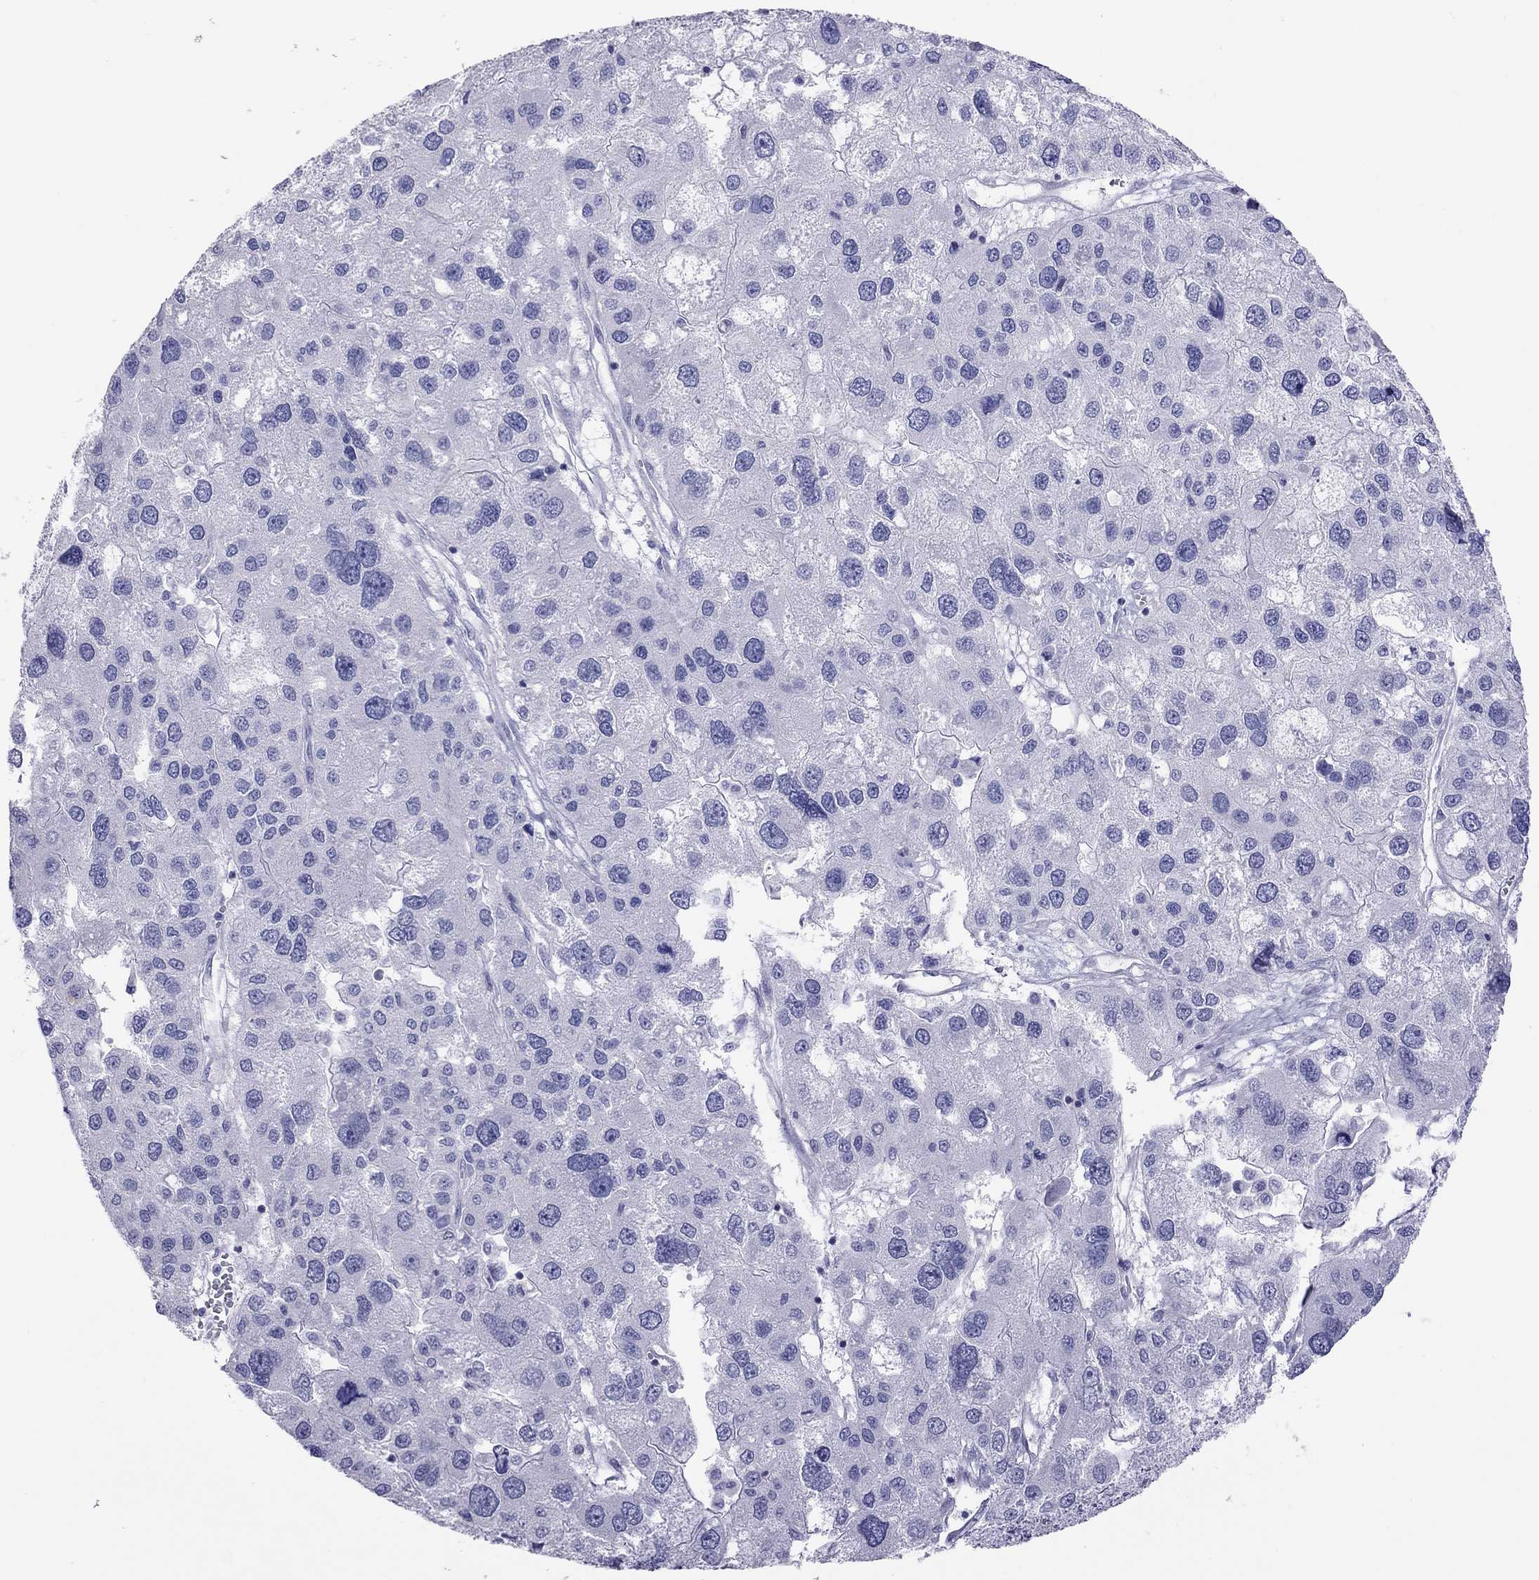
{"staining": {"intensity": "negative", "quantity": "none", "location": "none"}, "tissue": "liver cancer", "cell_type": "Tumor cells", "image_type": "cancer", "snomed": [{"axis": "morphology", "description": "Carcinoma, Hepatocellular, NOS"}, {"axis": "topography", "description": "Liver"}], "caption": "Tumor cells are negative for protein expression in human hepatocellular carcinoma (liver).", "gene": "STAG3", "patient": {"sex": "male", "age": 73}}